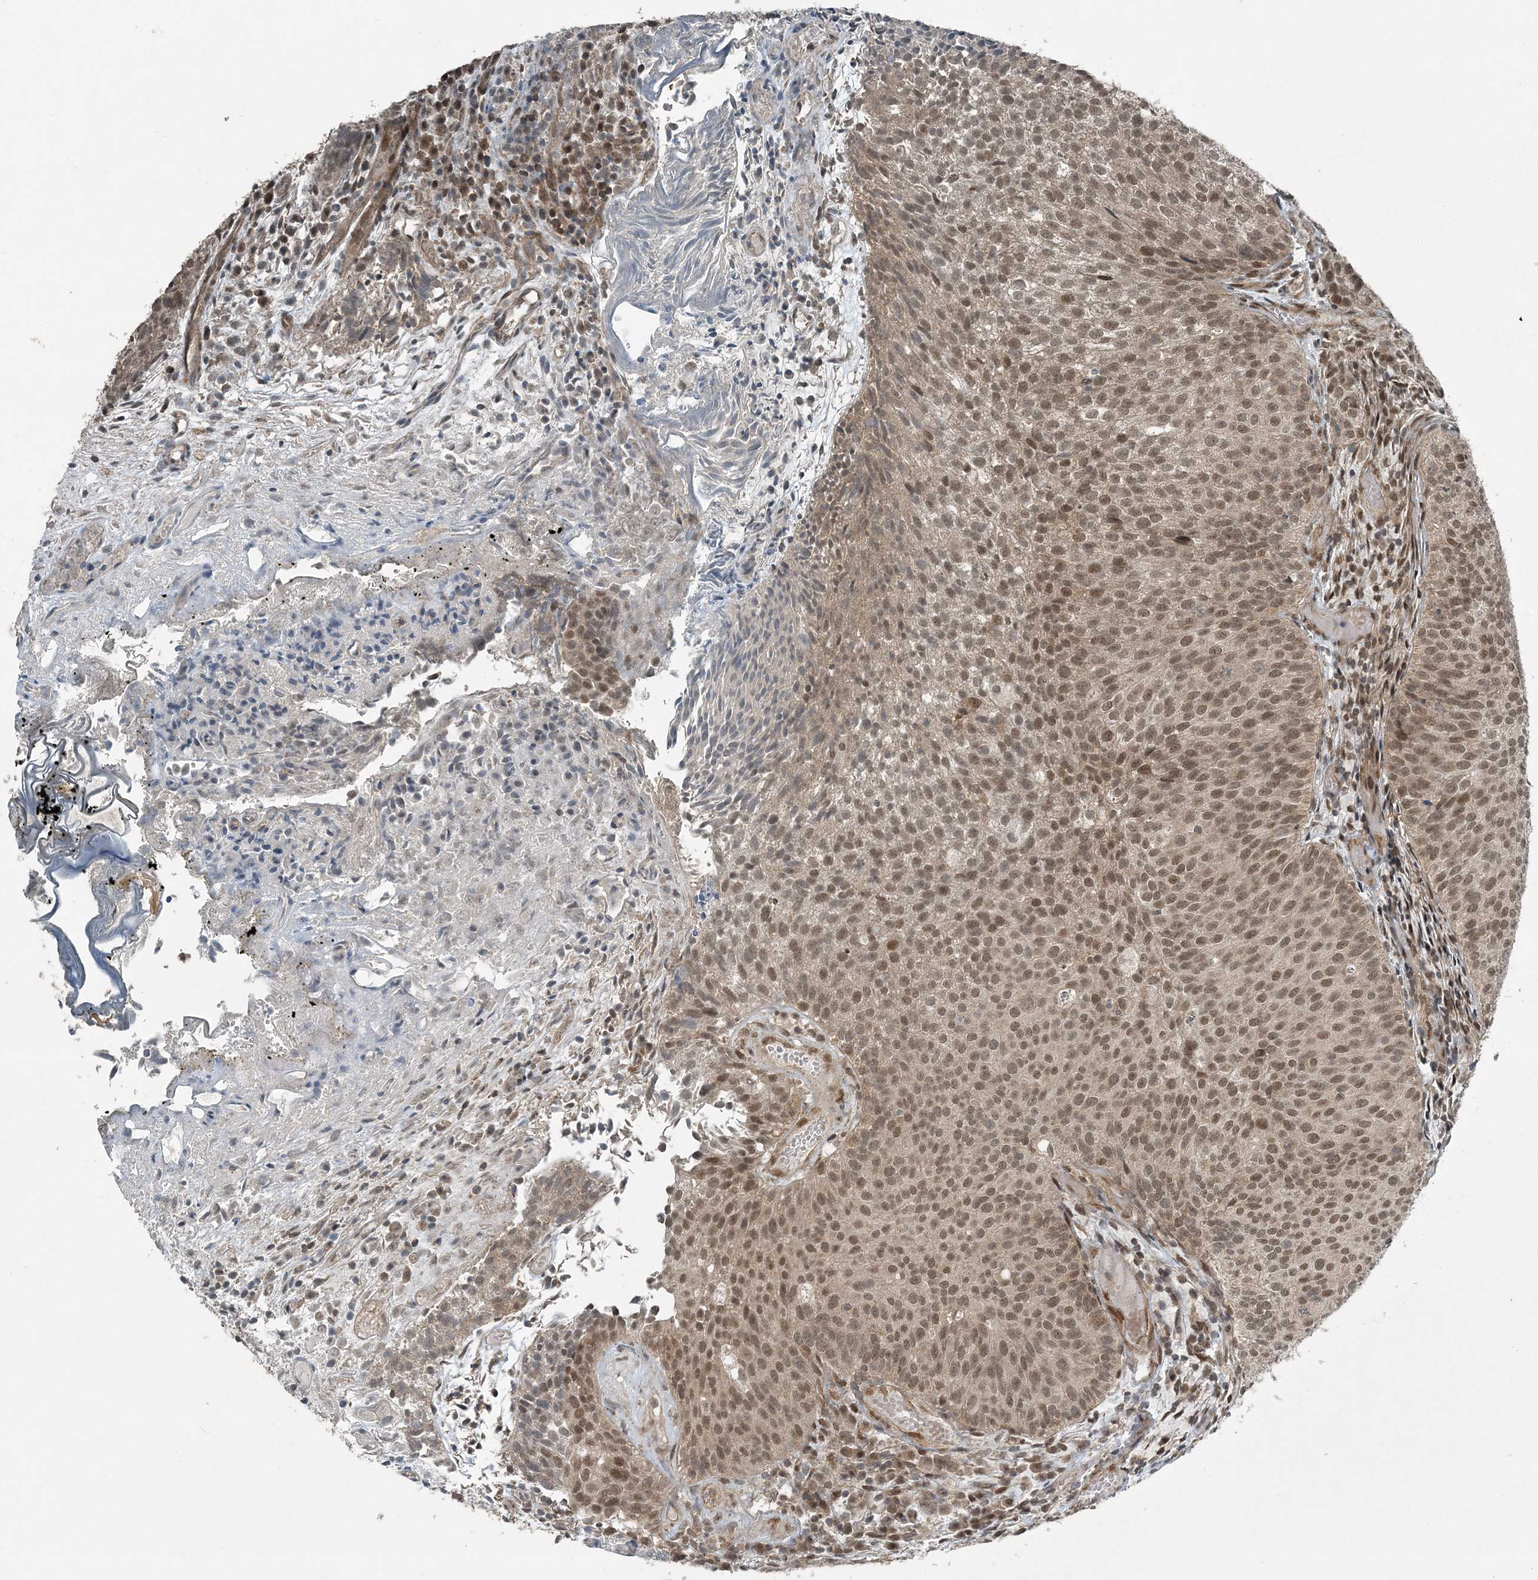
{"staining": {"intensity": "moderate", "quantity": ">75%", "location": "nuclear"}, "tissue": "urothelial cancer", "cell_type": "Tumor cells", "image_type": "cancer", "snomed": [{"axis": "morphology", "description": "Urothelial carcinoma, Low grade"}, {"axis": "topography", "description": "Urinary bladder"}], "caption": "Moderate nuclear protein positivity is identified in about >75% of tumor cells in urothelial carcinoma (low-grade).", "gene": "COPS7B", "patient": {"sex": "male", "age": 86}}